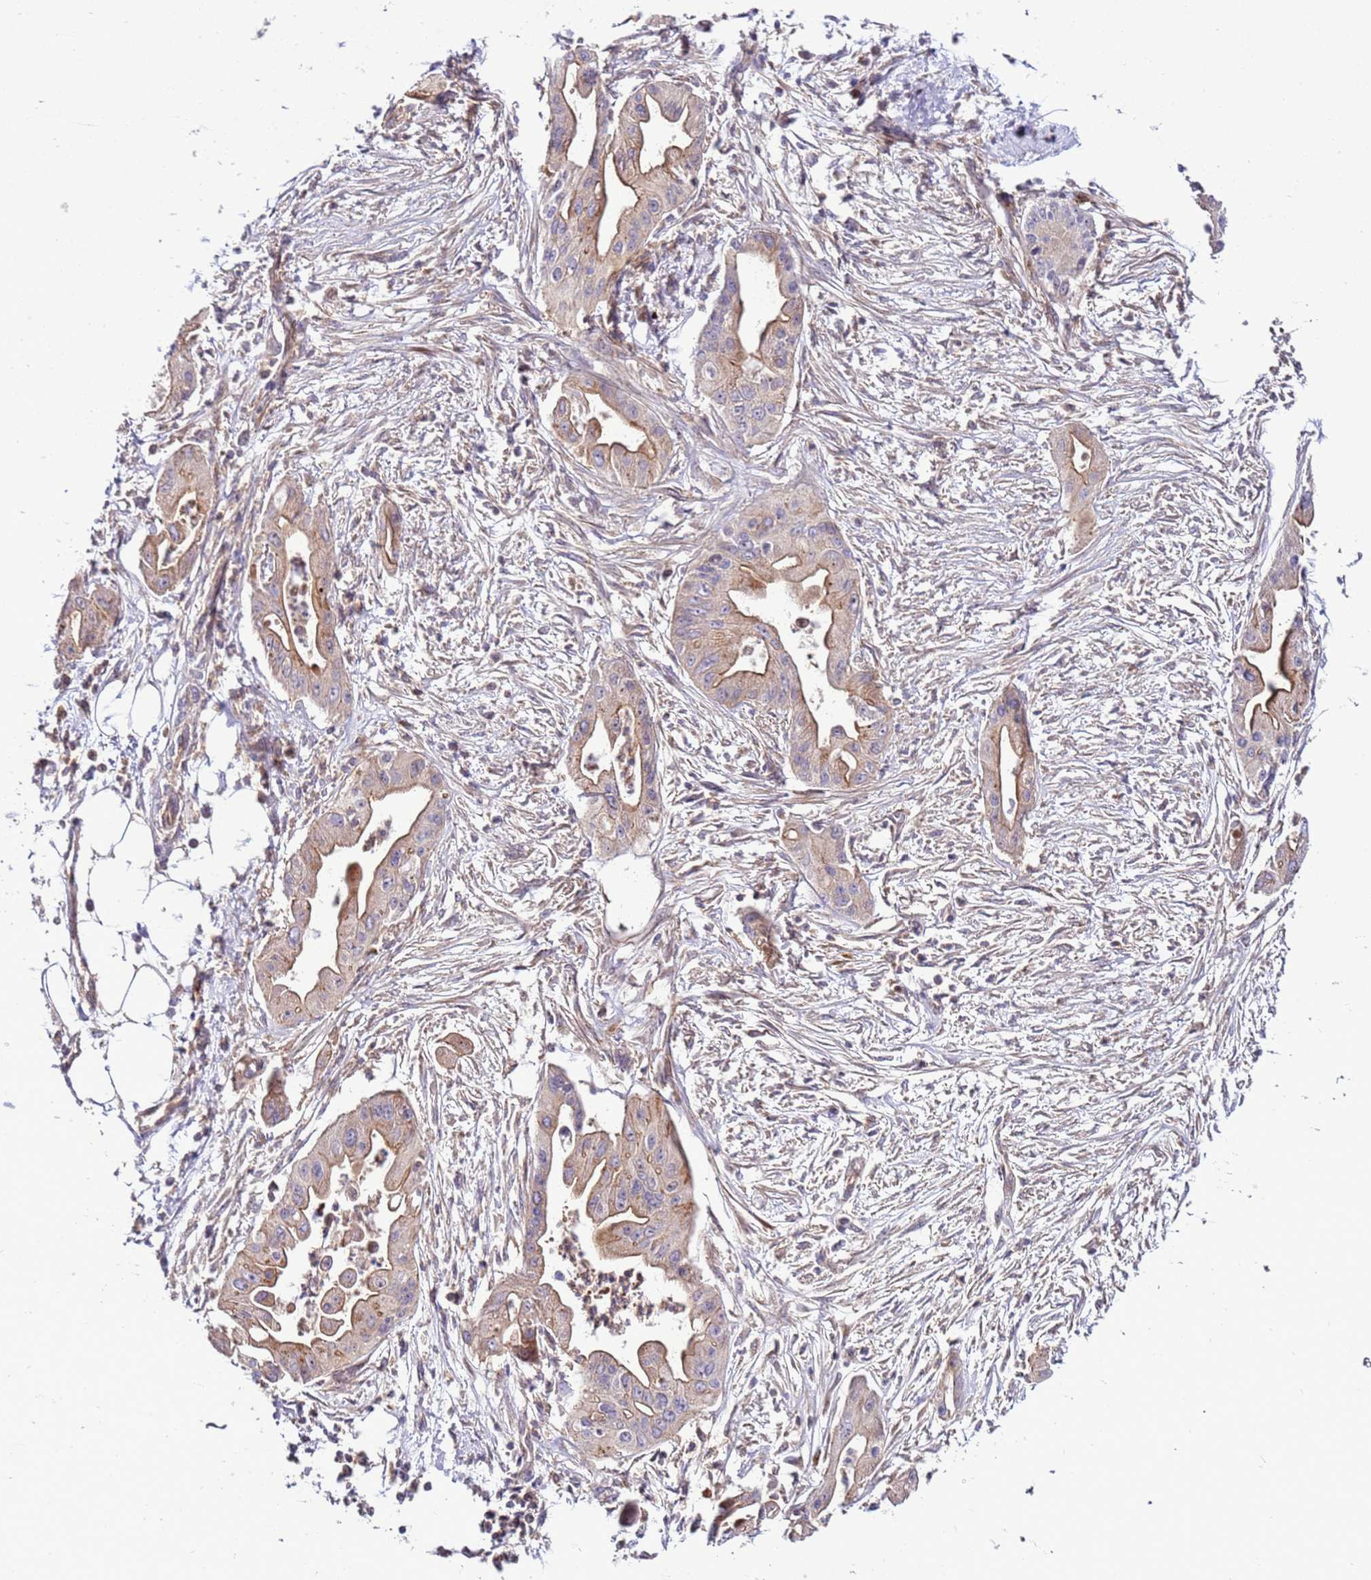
{"staining": {"intensity": "moderate", "quantity": "25%-75%", "location": "cytoplasmic/membranous"}, "tissue": "ovarian cancer", "cell_type": "Tumor cells", "image_type": "cancer", "snomed": [{"axis": "morphology", "description": "Cystadenocarcinoma, mucinous, NOS"}, {"axis": "topography", "description": "Ovary"}], "caption": "Ovarian mucinous cystadenocarcinoma stained for a protein demonstrates moderate cytoplasmic/membranous positivity in tumor cells.", "gene": "ZNF624", "patient": {"sex": "female", "age": 70}}